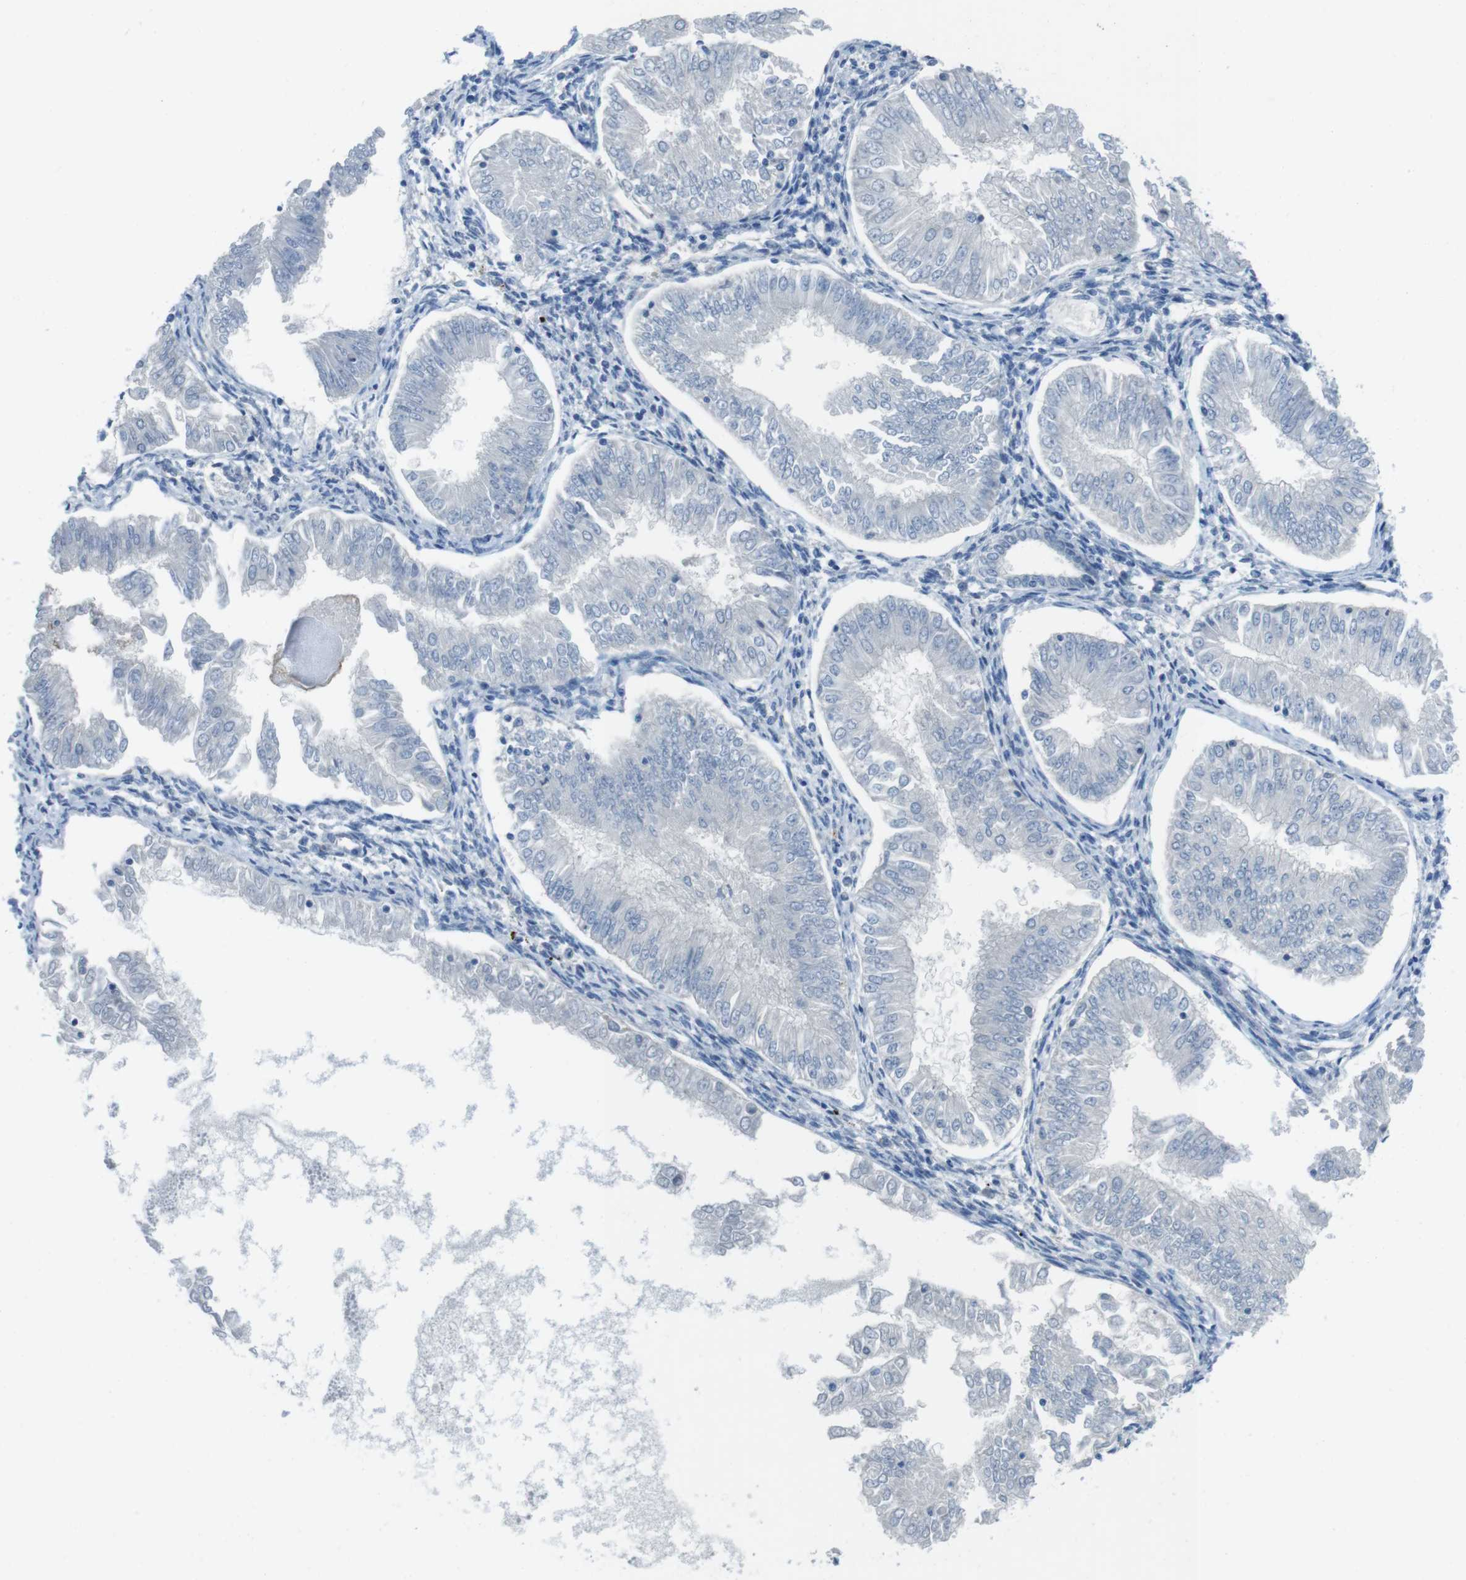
{"staining": {"intensity": "negative", "quantity": "none", "location": "none"}, "tissue": "endometrial cancer", "cell_type": "Tumor cells", "image_type": "cancer", "snomed": [{"axis": "morphology", "description": "Adenocarcinoma, NOS"}, {"axis": "topography", "description": "Endometrium"}], "caption": "Human endometrial adenocarcinoma stained for a protein using immunohistochemistry shows no expression in tumor cells.", "gene": "CYP2C8", "patient": {"sex": "female", "age": 53}}